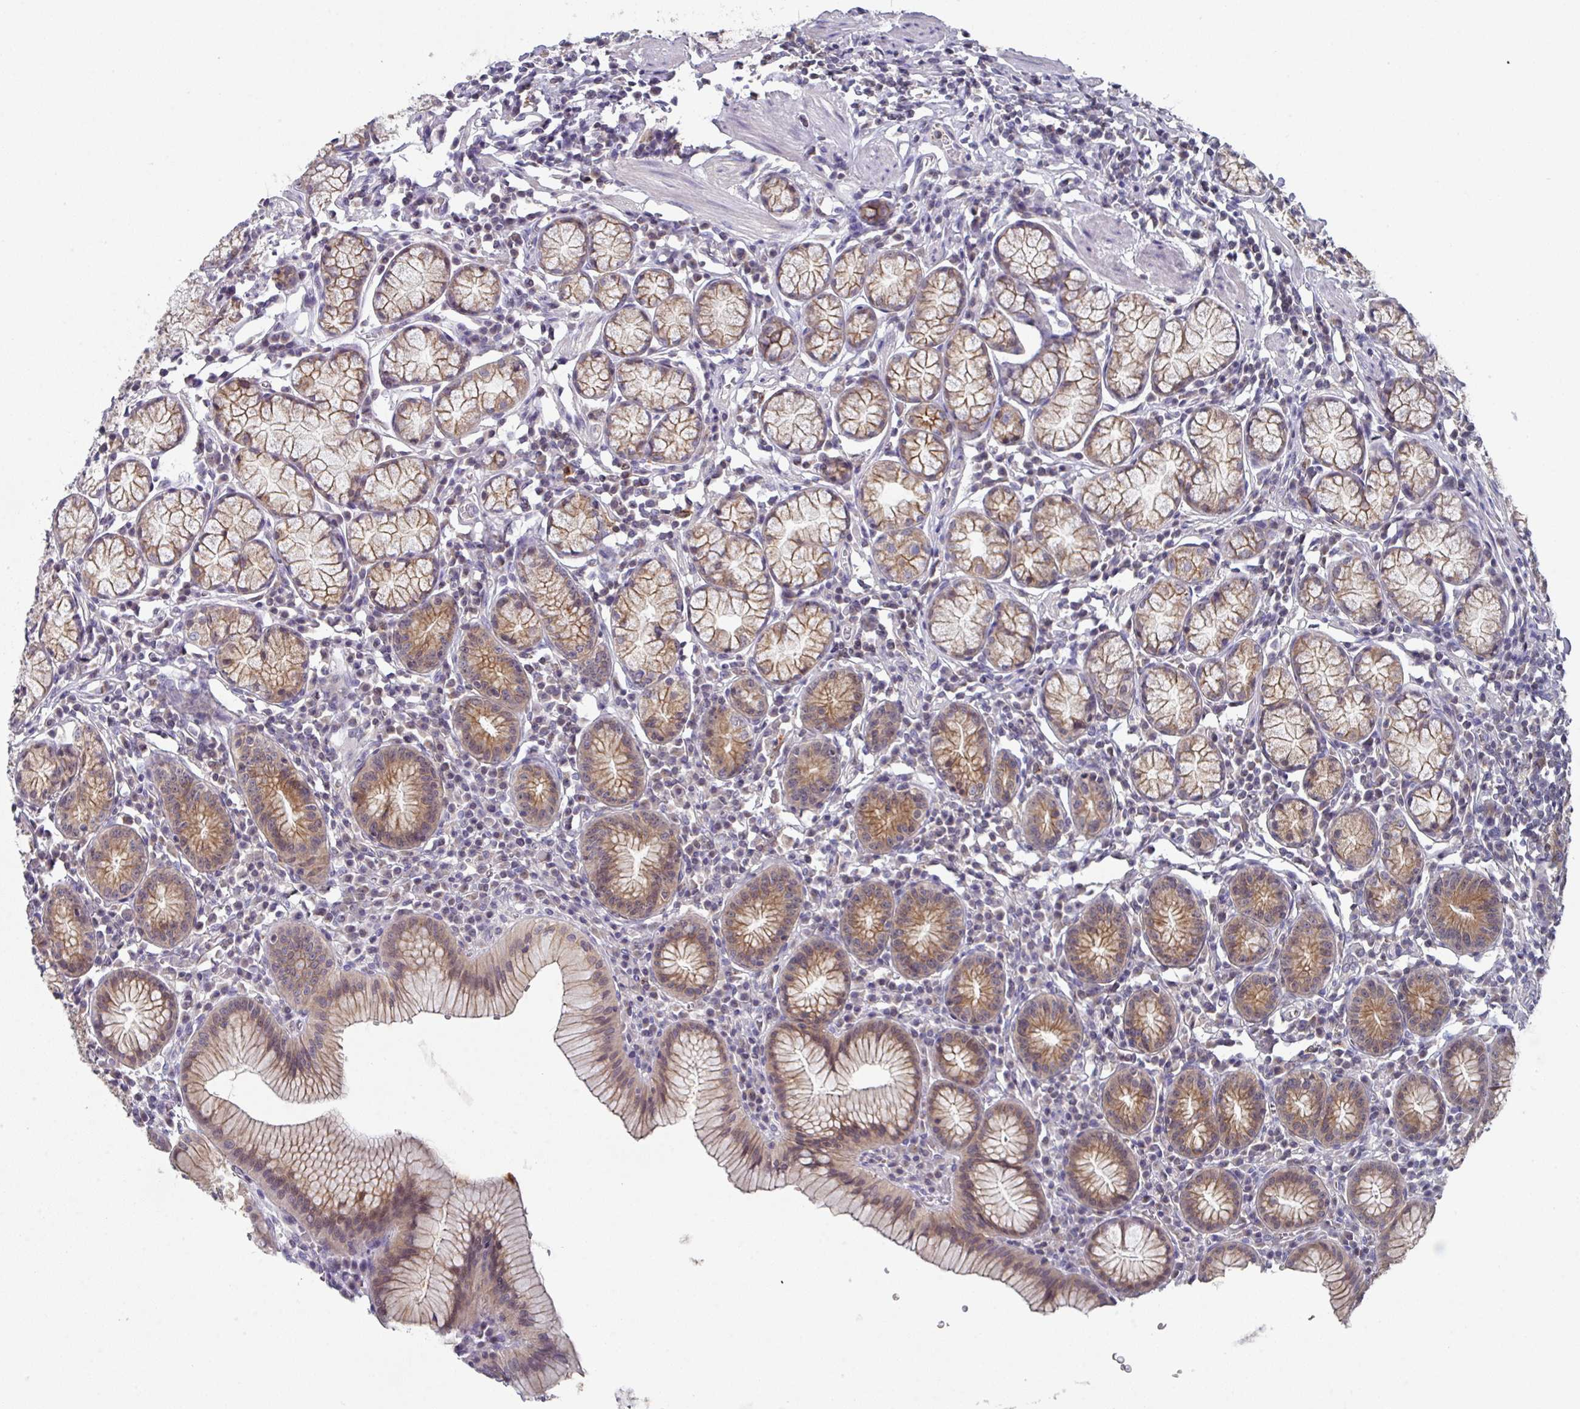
{"staining": {"intensity": "strong", "quantity": "25%-75%", "location": "cytoplasmic/membranous"}, "tissue": "stomach", "cell_type": "Glandular cells", "image_type": "normal", "snomed": [{"axis": "morphology", "description": "Normal tissue, NOS"}, {"axis": "topography", "description": "Stomach"}], "caption": "Benign stomach exhibits strong cytoplasmic/membranous positivity in approximately 25%-75% of glandular cells The protein of interest is shown in brown color, while the nuclei are stained blue..", "gene": "DCAF12L1", "patient": {"sex": "male", "age": 55}}